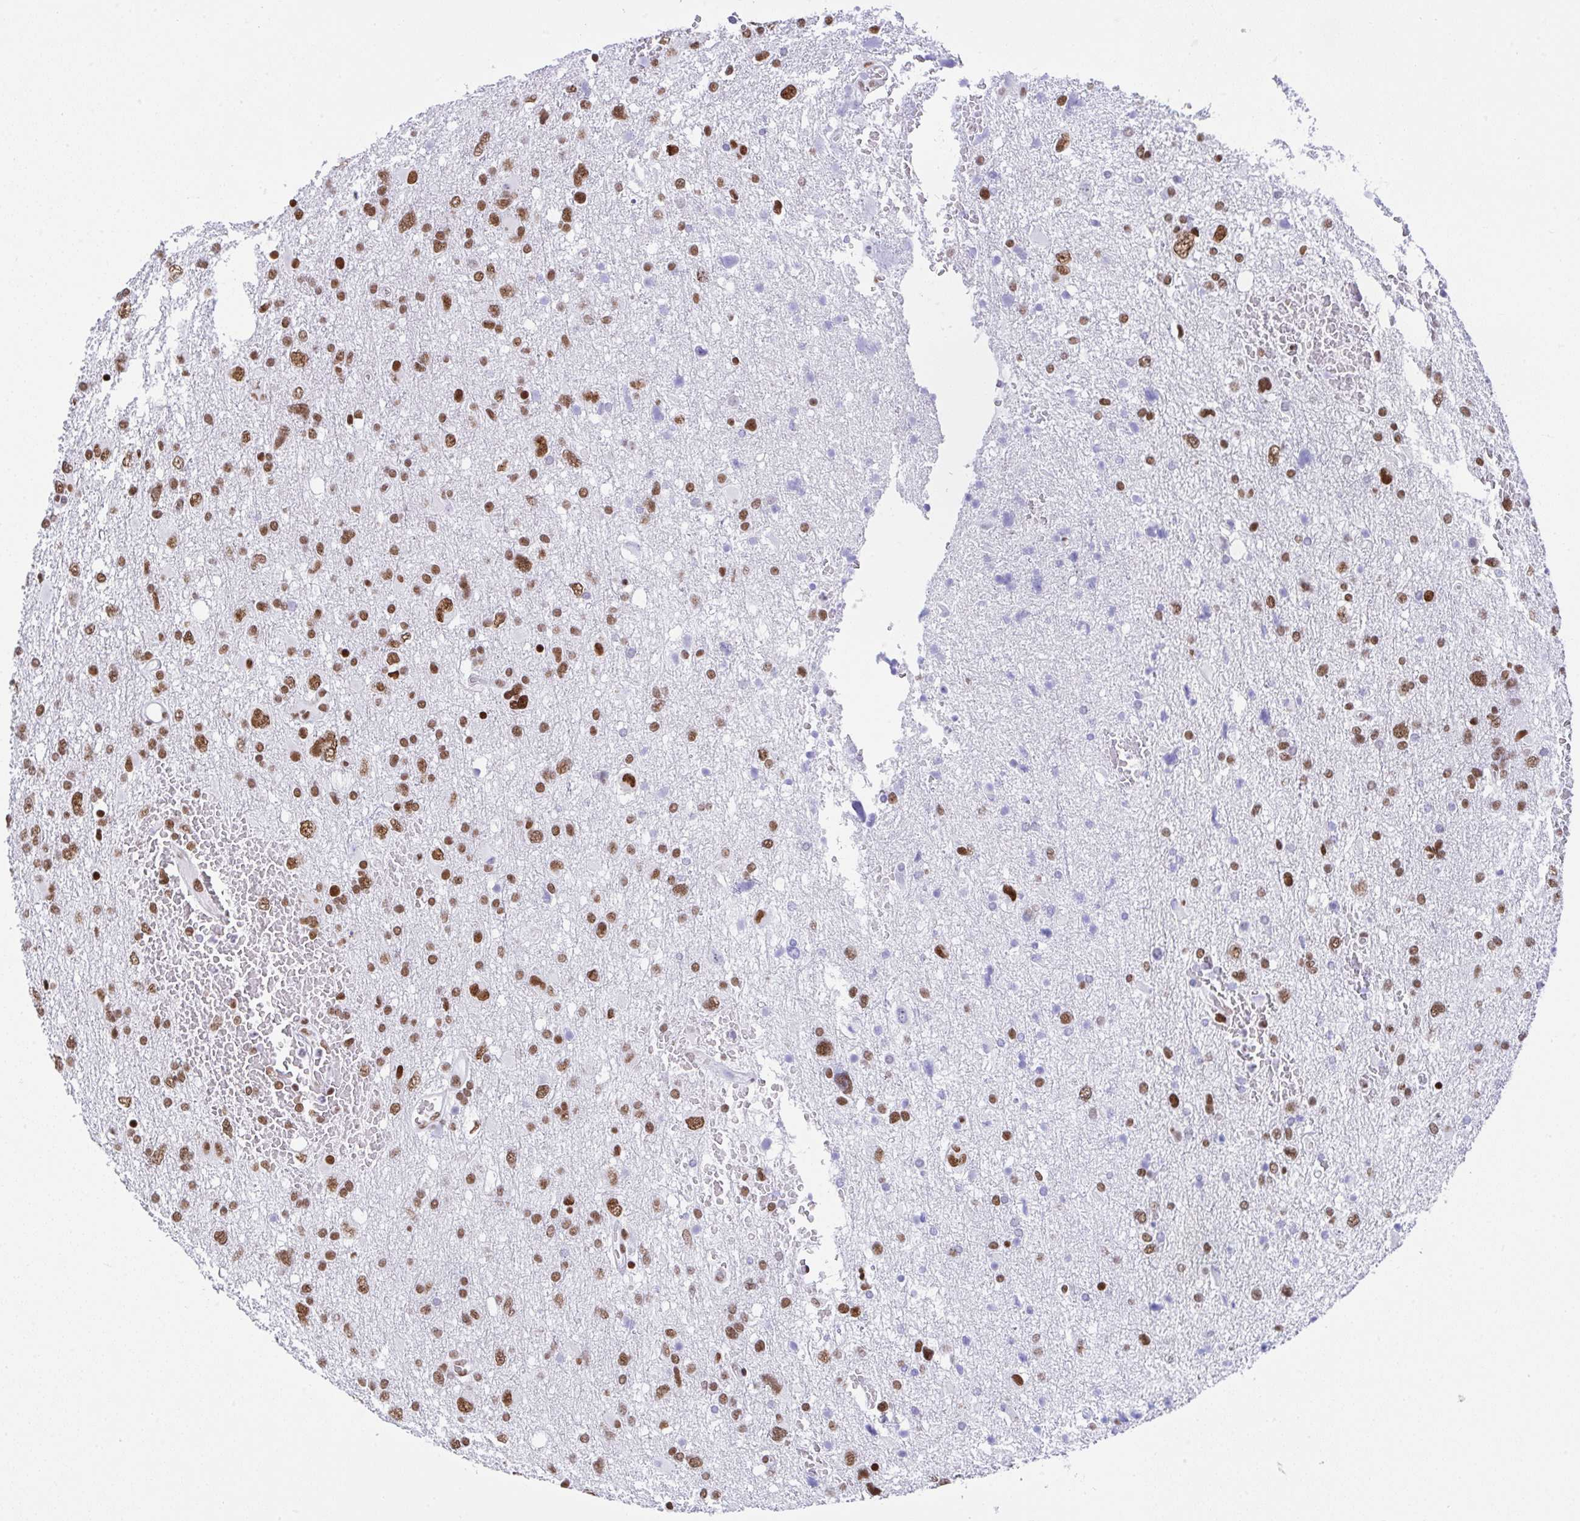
{"staining": {"intensity": "moderate", "quantity": ">75%", "location": "nuclear"}, "tissue": "glioma", "cell_type": "Tumor cells", "image_type": "cancer", "snomed": [{"axis": "morphology", "description": "Glioma, malignant, High grade"}, {"axis": "topography", "description": "Brain"}], "caption": "Human glioma stained with a protein marker reveals moderate staining in tumor cells.", "gene": "DDX52", "patient": {"sex": "male", "age": 61}}